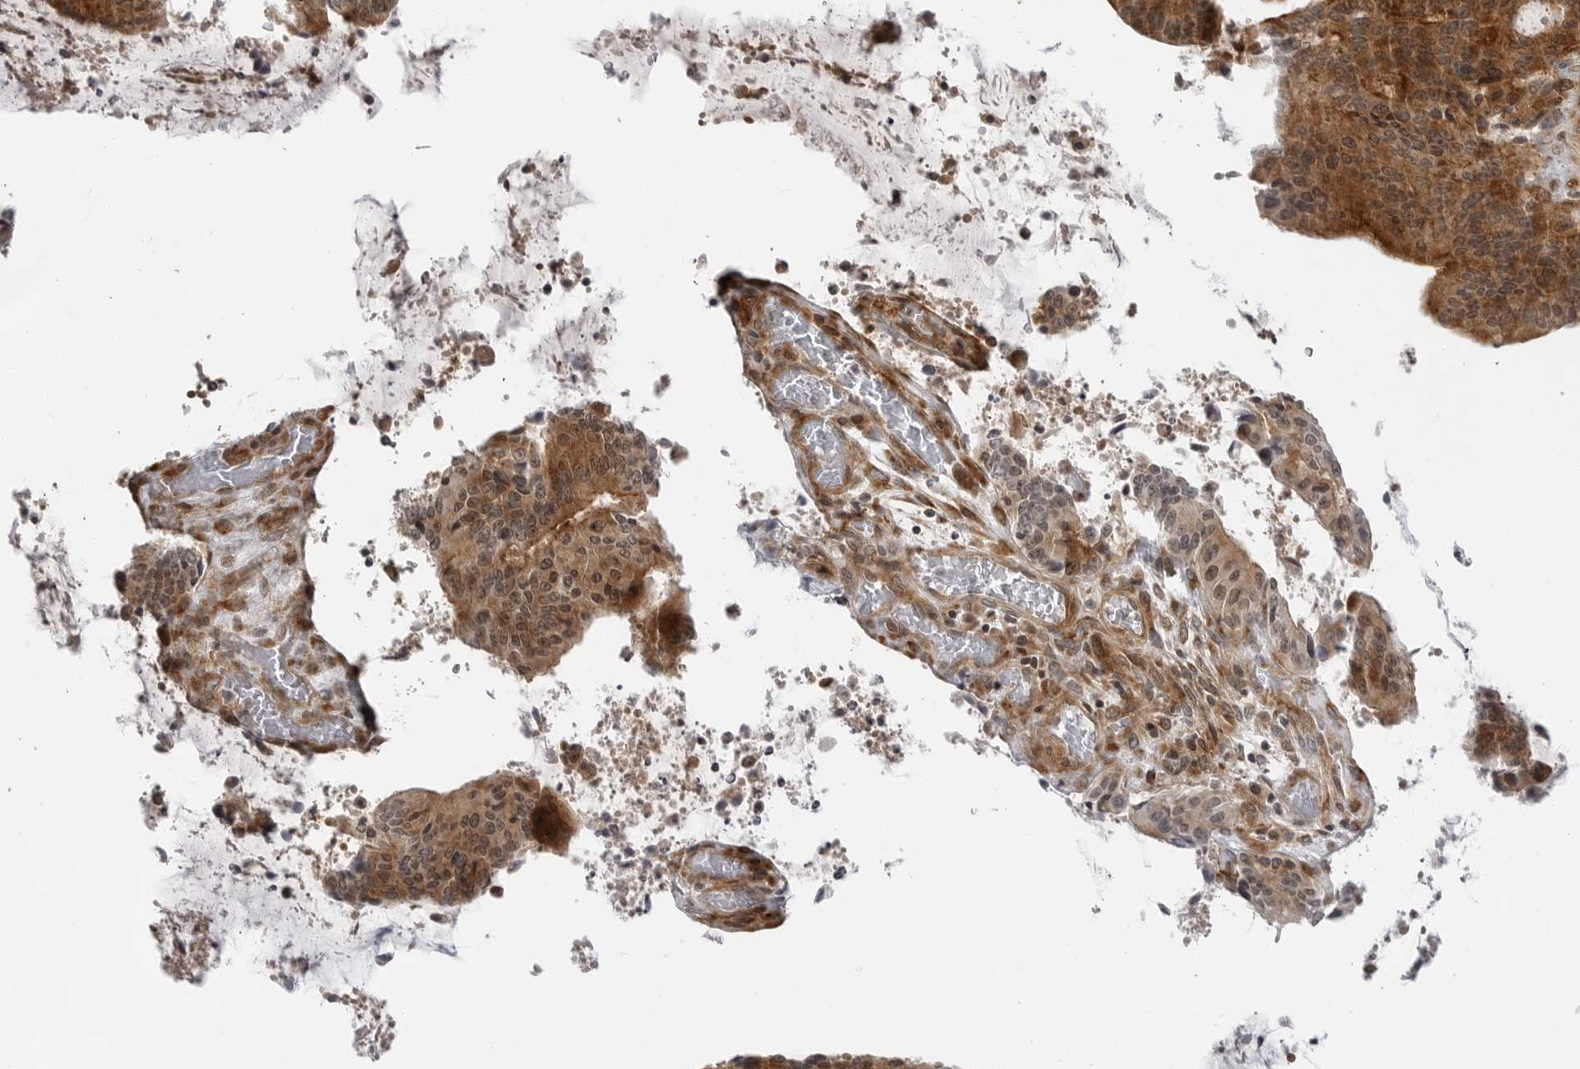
{"staining": {"intensity": "moderate", "quantity": ">75%", "location": "cytoplasmic/membranous"}, "tissue": "liver cancer", "cell_type": "Tumor cells", "image_type": "cancer", "snomed": [{"axis": "morphology", "description": "Normal tissue, NOS"}, {"axis": "morphology", "description": "Cholangiocarcinoma"}, {"axis": "topography", "description": "Liver"}, {"axis": "topography", "description": "Peripheral nerve tissue"}], "caption": "IHC photomicrograph of neoplastic tissue: human liver cancer (cholangiocarcinoma) stained using immunohistochemistry (IHC) displays medium levels of moderate protein expression localized specifically in the cytoplasmic/membranous of tumor cells, appearing as a cytoplasmic/membranous brown color.", "gene": "ADAMTS5", "patient": {"sex": "female", "age": 73}}